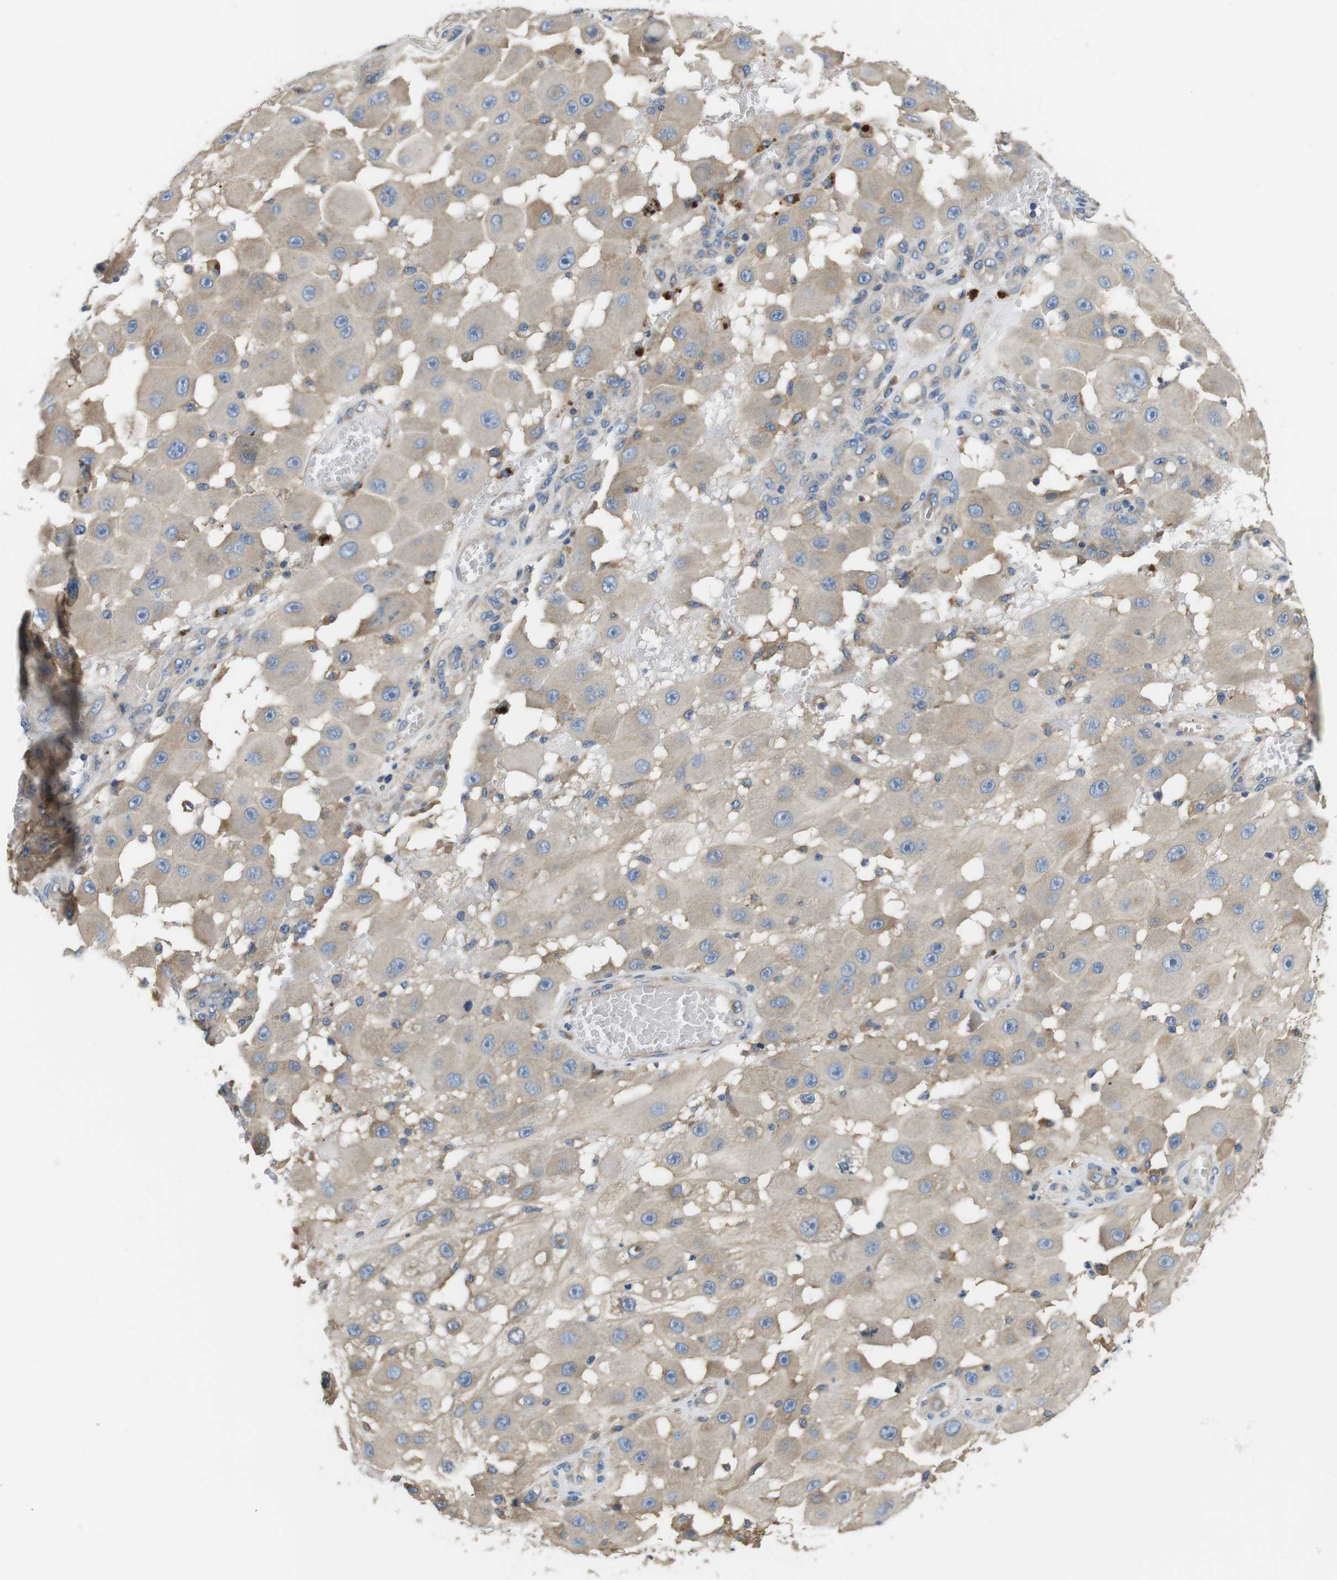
{"staining": {"intensity": "weak", "quantity": ">75%", "location": "cytoplasmic/membranous"}, "tissue": "melanoma", "cell_type": "Tumor cells", "image_type": "cancer", "snomed": [{"axis": "morphology", "description": "Malignant melanoma, NOS"}, {"axis": "topography", "description": "Skin"}], "caption": "DAB immunohistochemical staining of human malignant melanoma demonstrates weak cytoplasmic/membranous protein positivity in approximately >75% of tumor cells.", "gene": "DENND4C", "patient": {"sex": "female", "age": 81}}